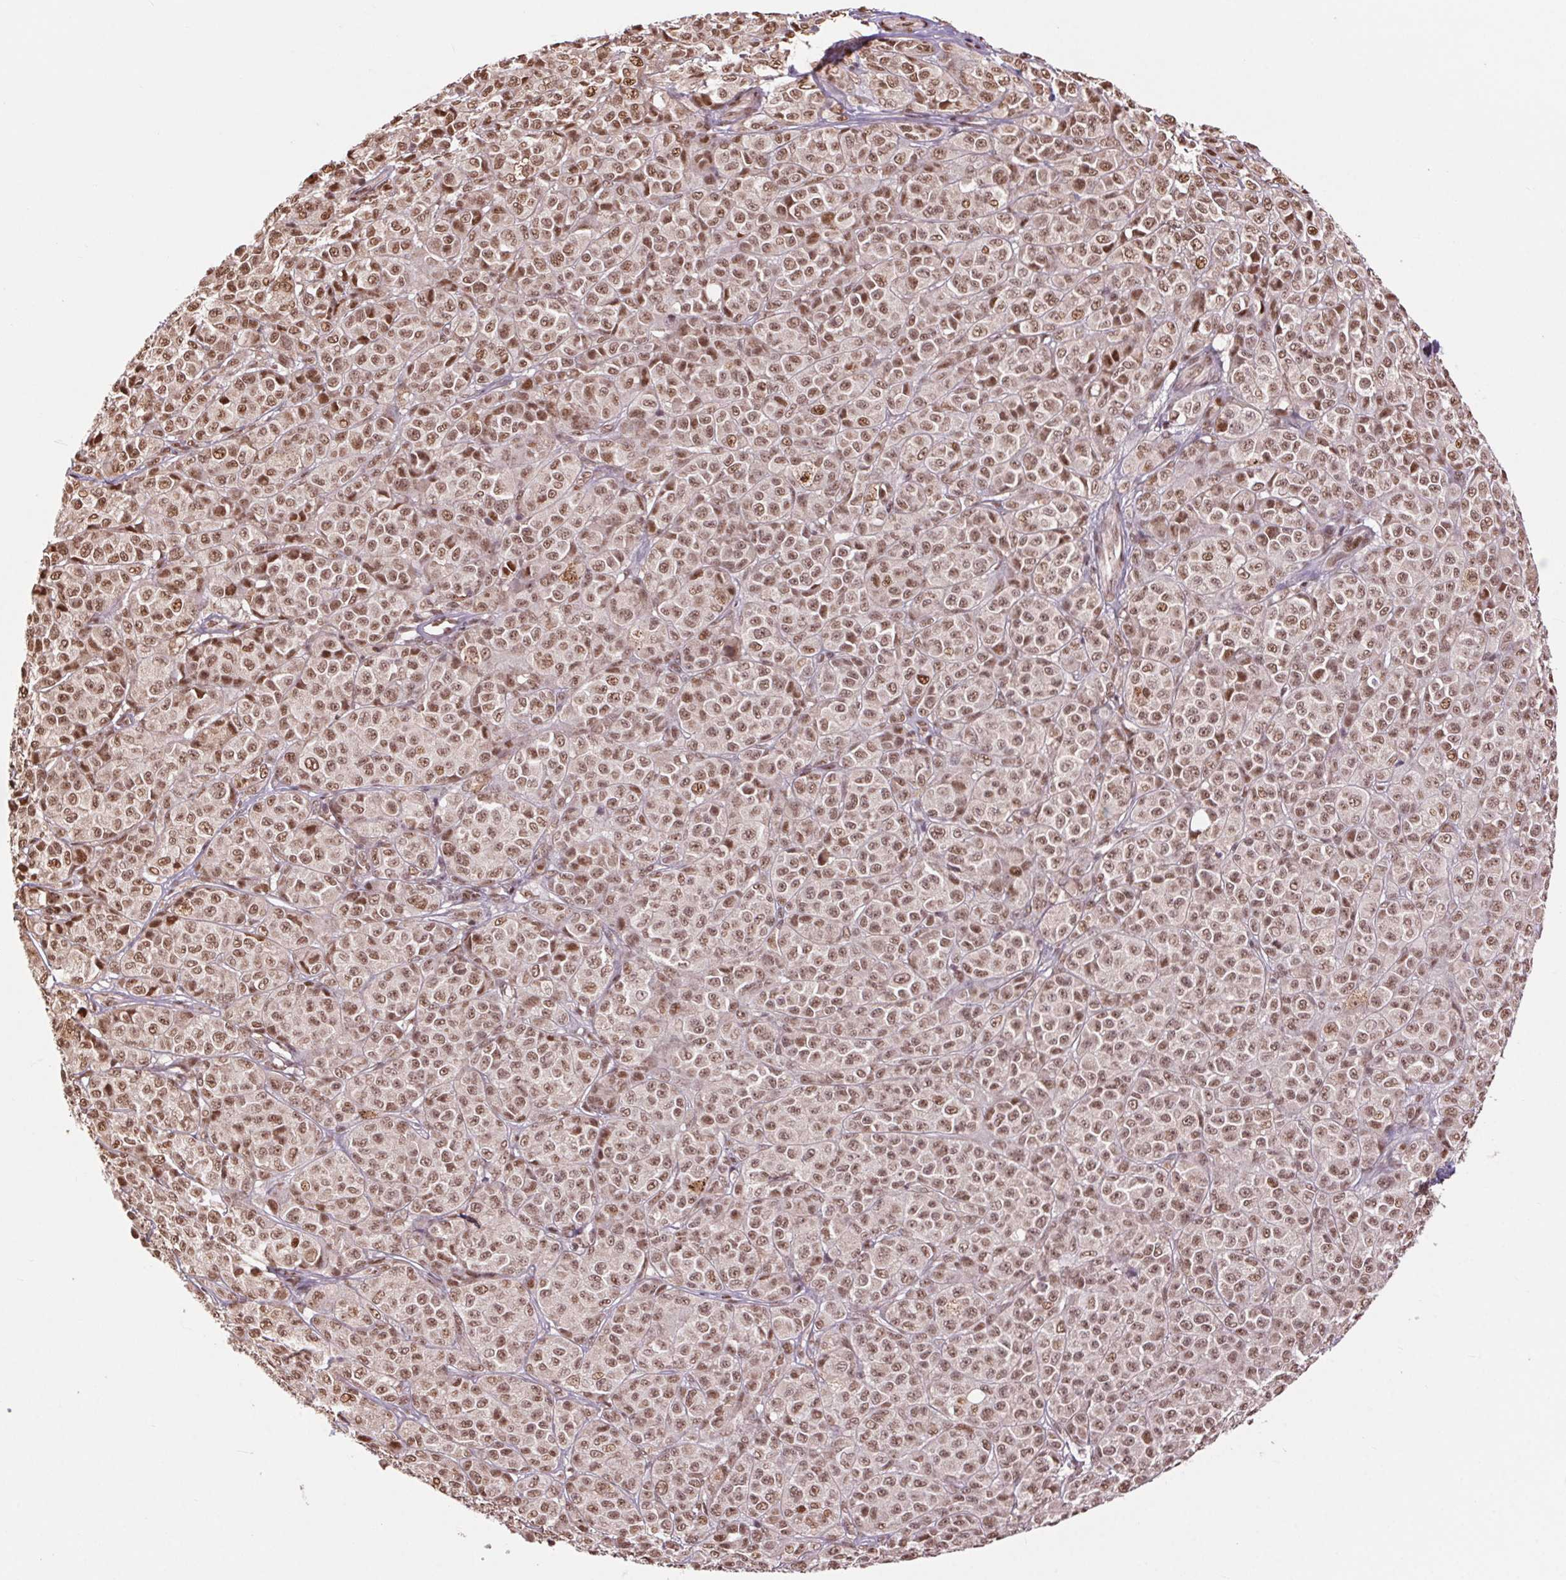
{"staining": {"intensity": "moderate", "quantity": ">75%", "location": "nuclear"}, "tissue": "melanoma", "cell_type": "Tumor cells", "image_type": "cancer", "snomed": [{"axis": "morphology", "description": "Malignant melanoma, NOS"}, {"axis": "topography", "description": "Skin"}], "caption": "Human malignant melanoma stained with a protein marker reveals moderate staining in tumor cells.", "gene": "RAD23A", "patient": {"sex": "male", "age": 89}}